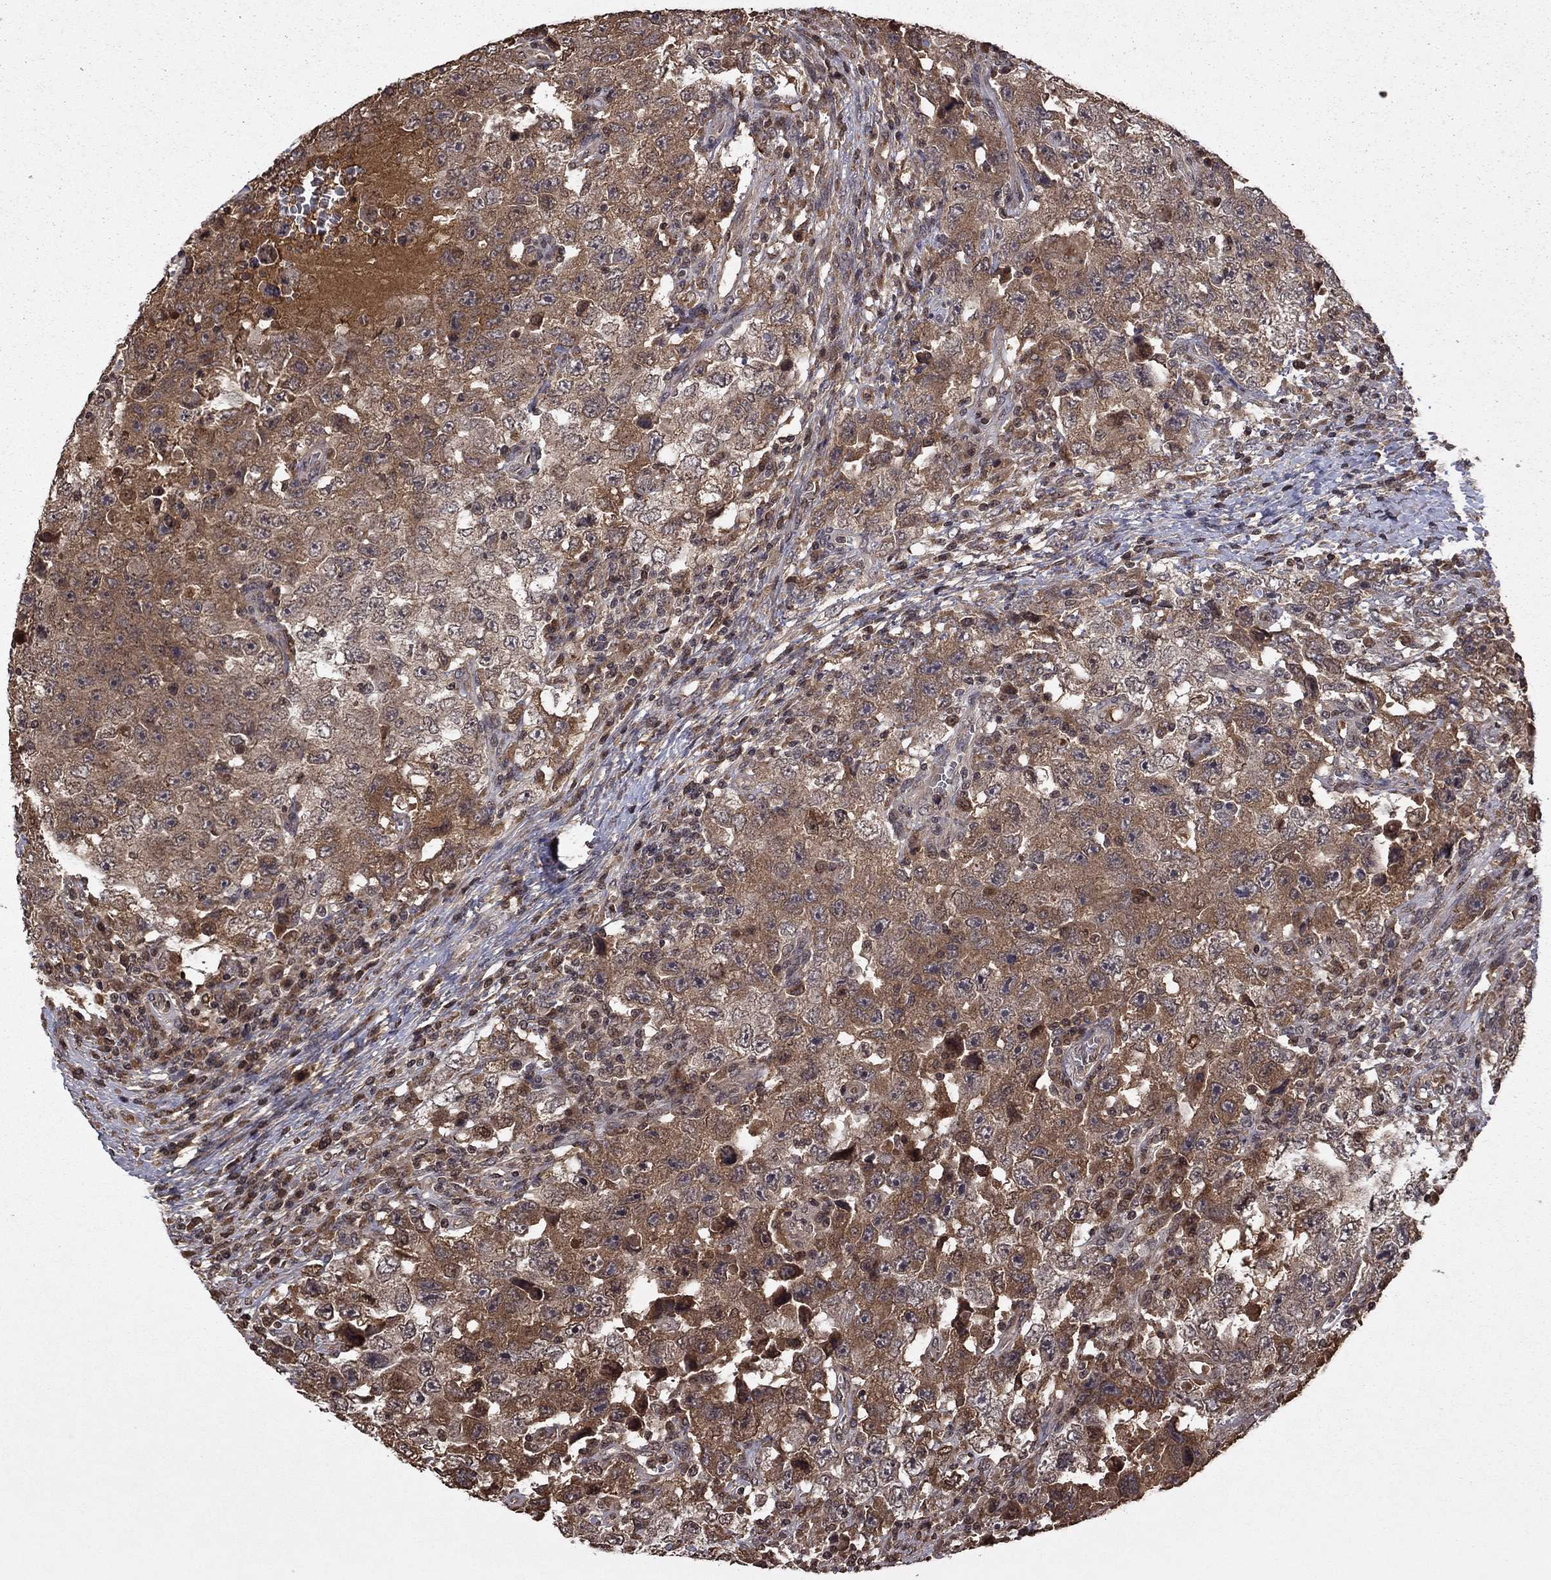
{"staining": {"intensity": "moderate", "quantity": "25%-75%", "location": "cytoplasmic/membranous"}, "tissue": "testis cancer", "cell_type": "Tumor cells", "image_type": "cancer", "snomed": [{"axis": "morphology", "description": "Carcinoma, Embryonal, NOS"}, {"axis": "topography", "description": "Testis"}], "caption": "Immunohistochemistry of human testis cancer (embryonal carcinoma) displays medium levels of moderate cytoplasmic/membranous positivity in about 25%-75% of tumor cells. The staining was performed using DAB (3,3'-diaminobenzidine) to visualize the protein expression in brown, while the nuclei were stained in blue with hematoxylin (Magnification: 20x).", "gene": "NLGN1", "patient": {"sex": "male", "age": 26}}